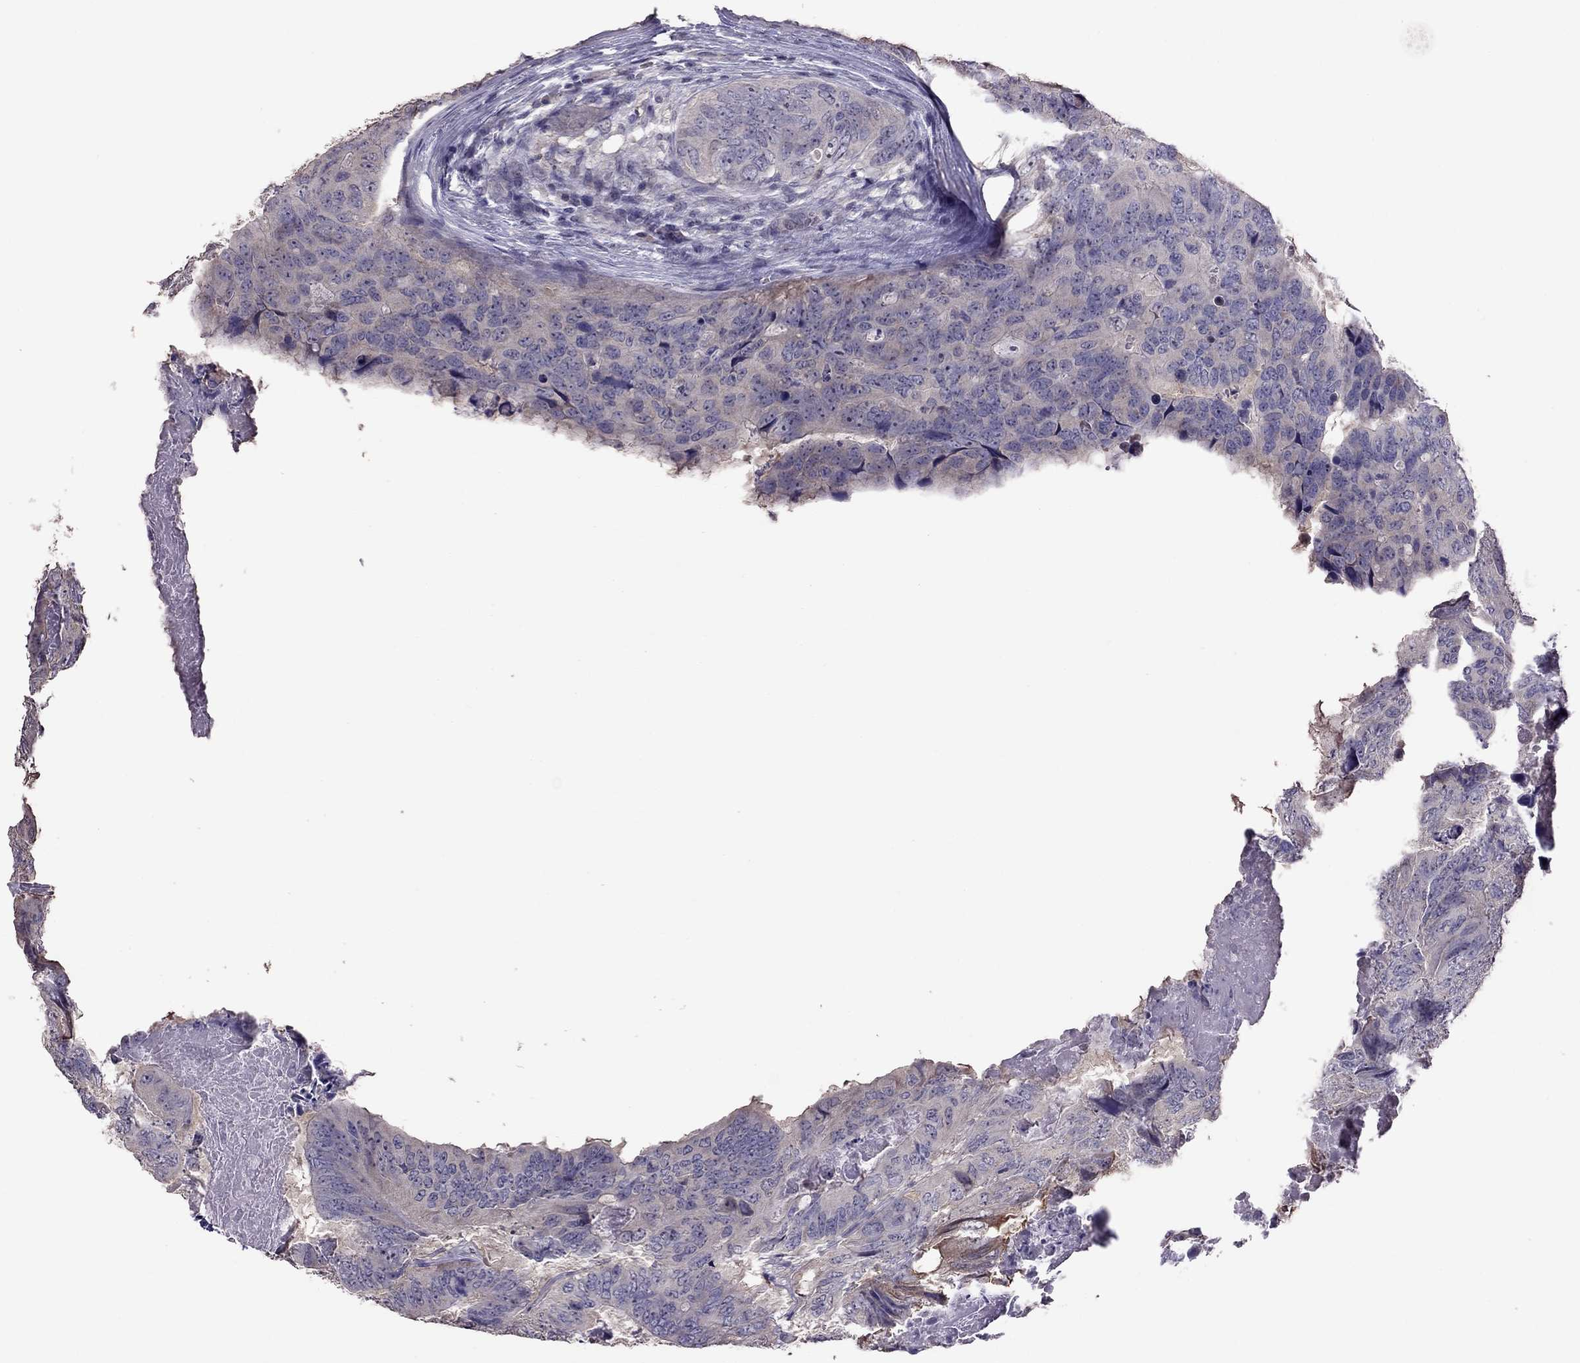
{"staining": {"intensity": "negative", "quantity": "none", "location": "none"}, "tissue": "colorectal cancer", "cell_type": "Tumor cells", "image_type": "cancer", "snomed": [{"axis": "morphology", "description": "Adenocarcinoma, NOS"}, {"axis": "topography", "description": "Colon"}], "caption": "High magnification brightfield microscopy of colorectal cancer stained with DAB (3,3'-diaminobenzidine) (brown) and counterstained with hematoxylin (blue): tumor cells show no significant staining.", "gene": "LRRC46", "patient": {"sex": "male", "age": 79}}